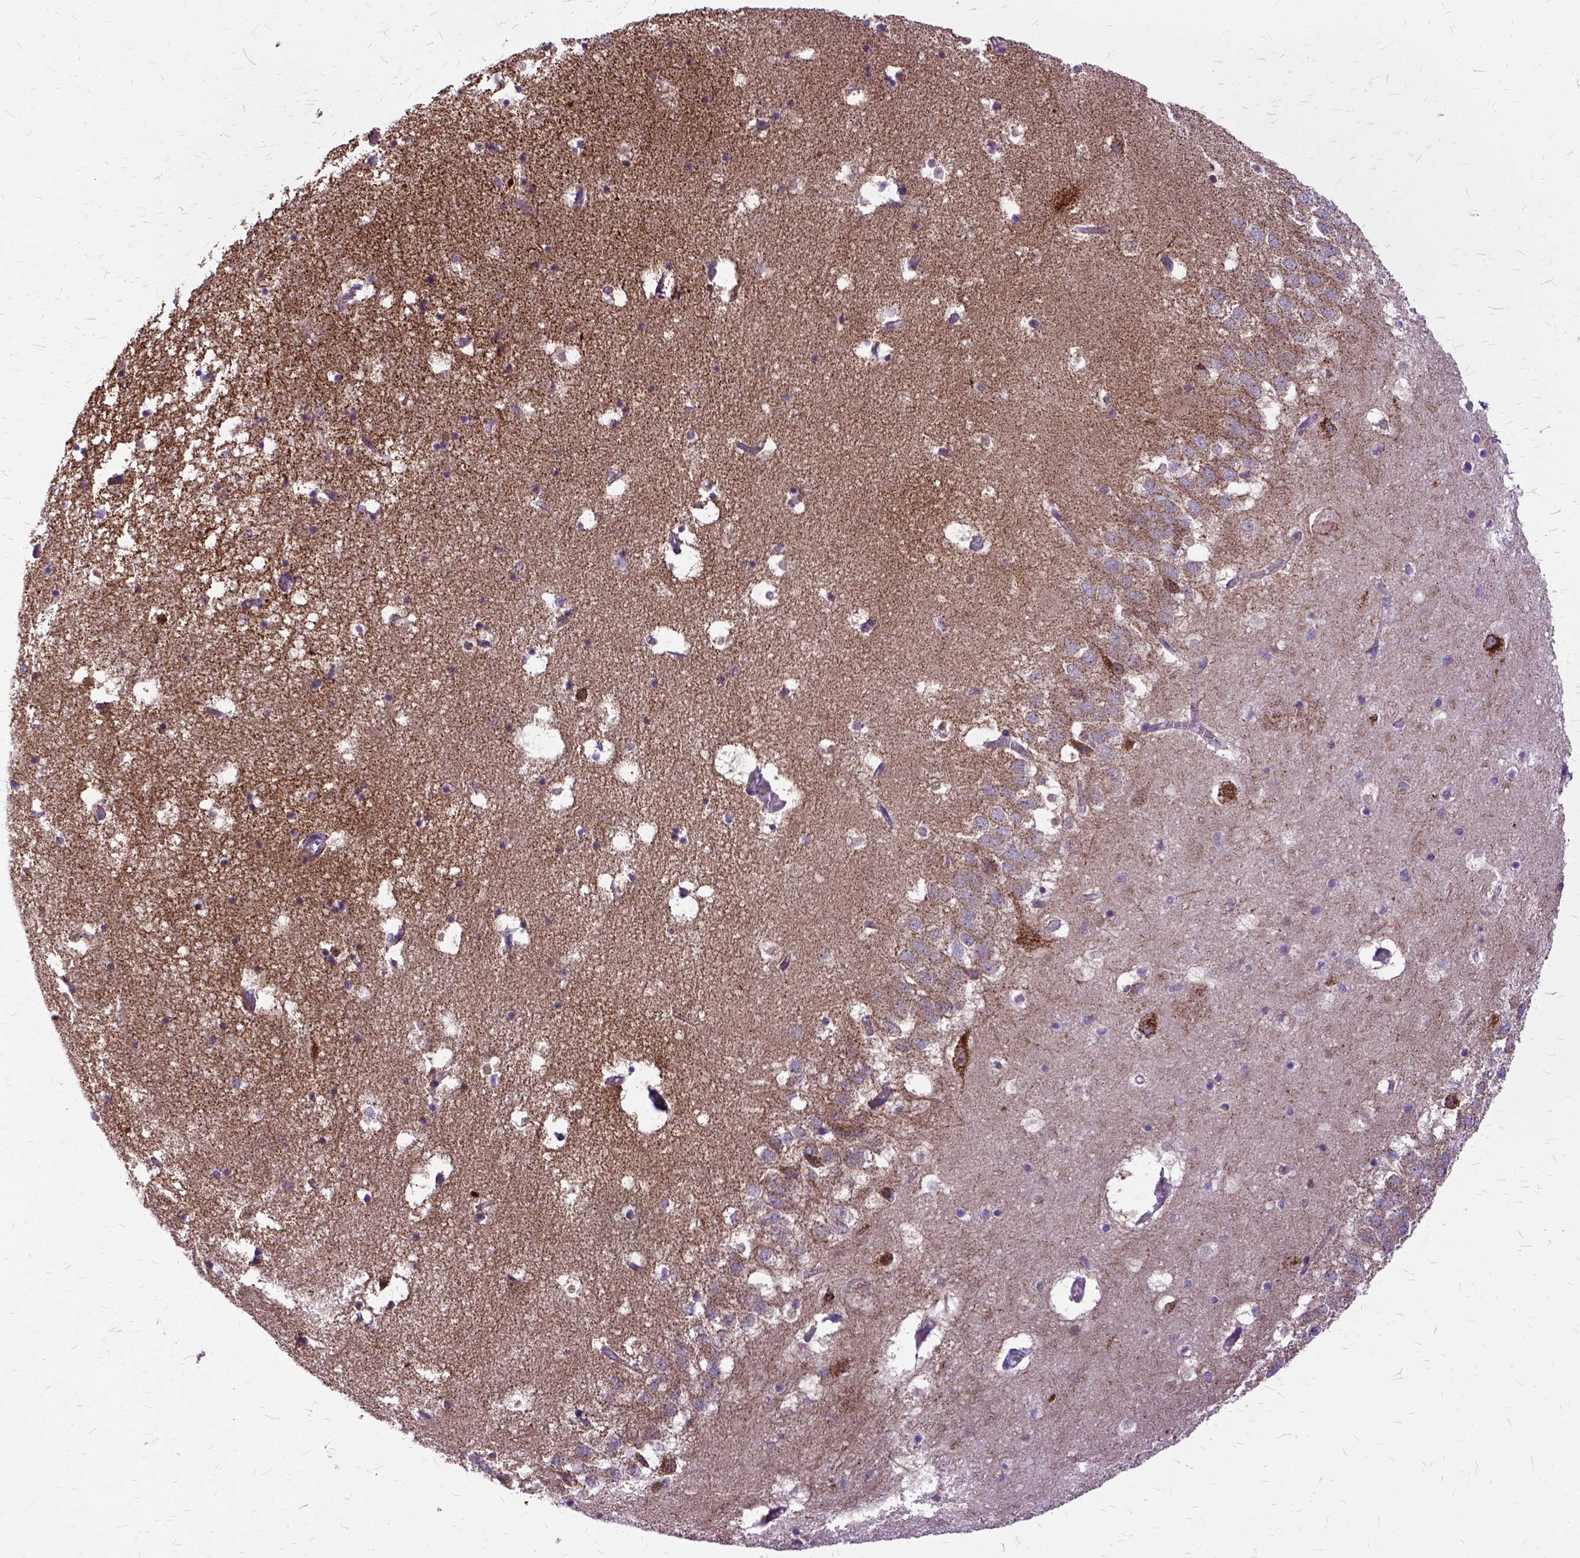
{"staining": {"intensity": "weak", "quantity": "<25%", "location": "cytoplasmic/membranous"}, "tissue": "hippocampus", "cell_type": "Glial cells", "image_type": "normal", "snomed": [{"axis": "morphology", "description": "Normal tissue, NOS"}, {"axis": "topography", "description": "Hippocampus"}], "caption": "This is an IHC image of benign hippocampus. There is no expression in glial cells.", "gene": "OXCT1", "patient": {"sex": "male", "age": 58}}